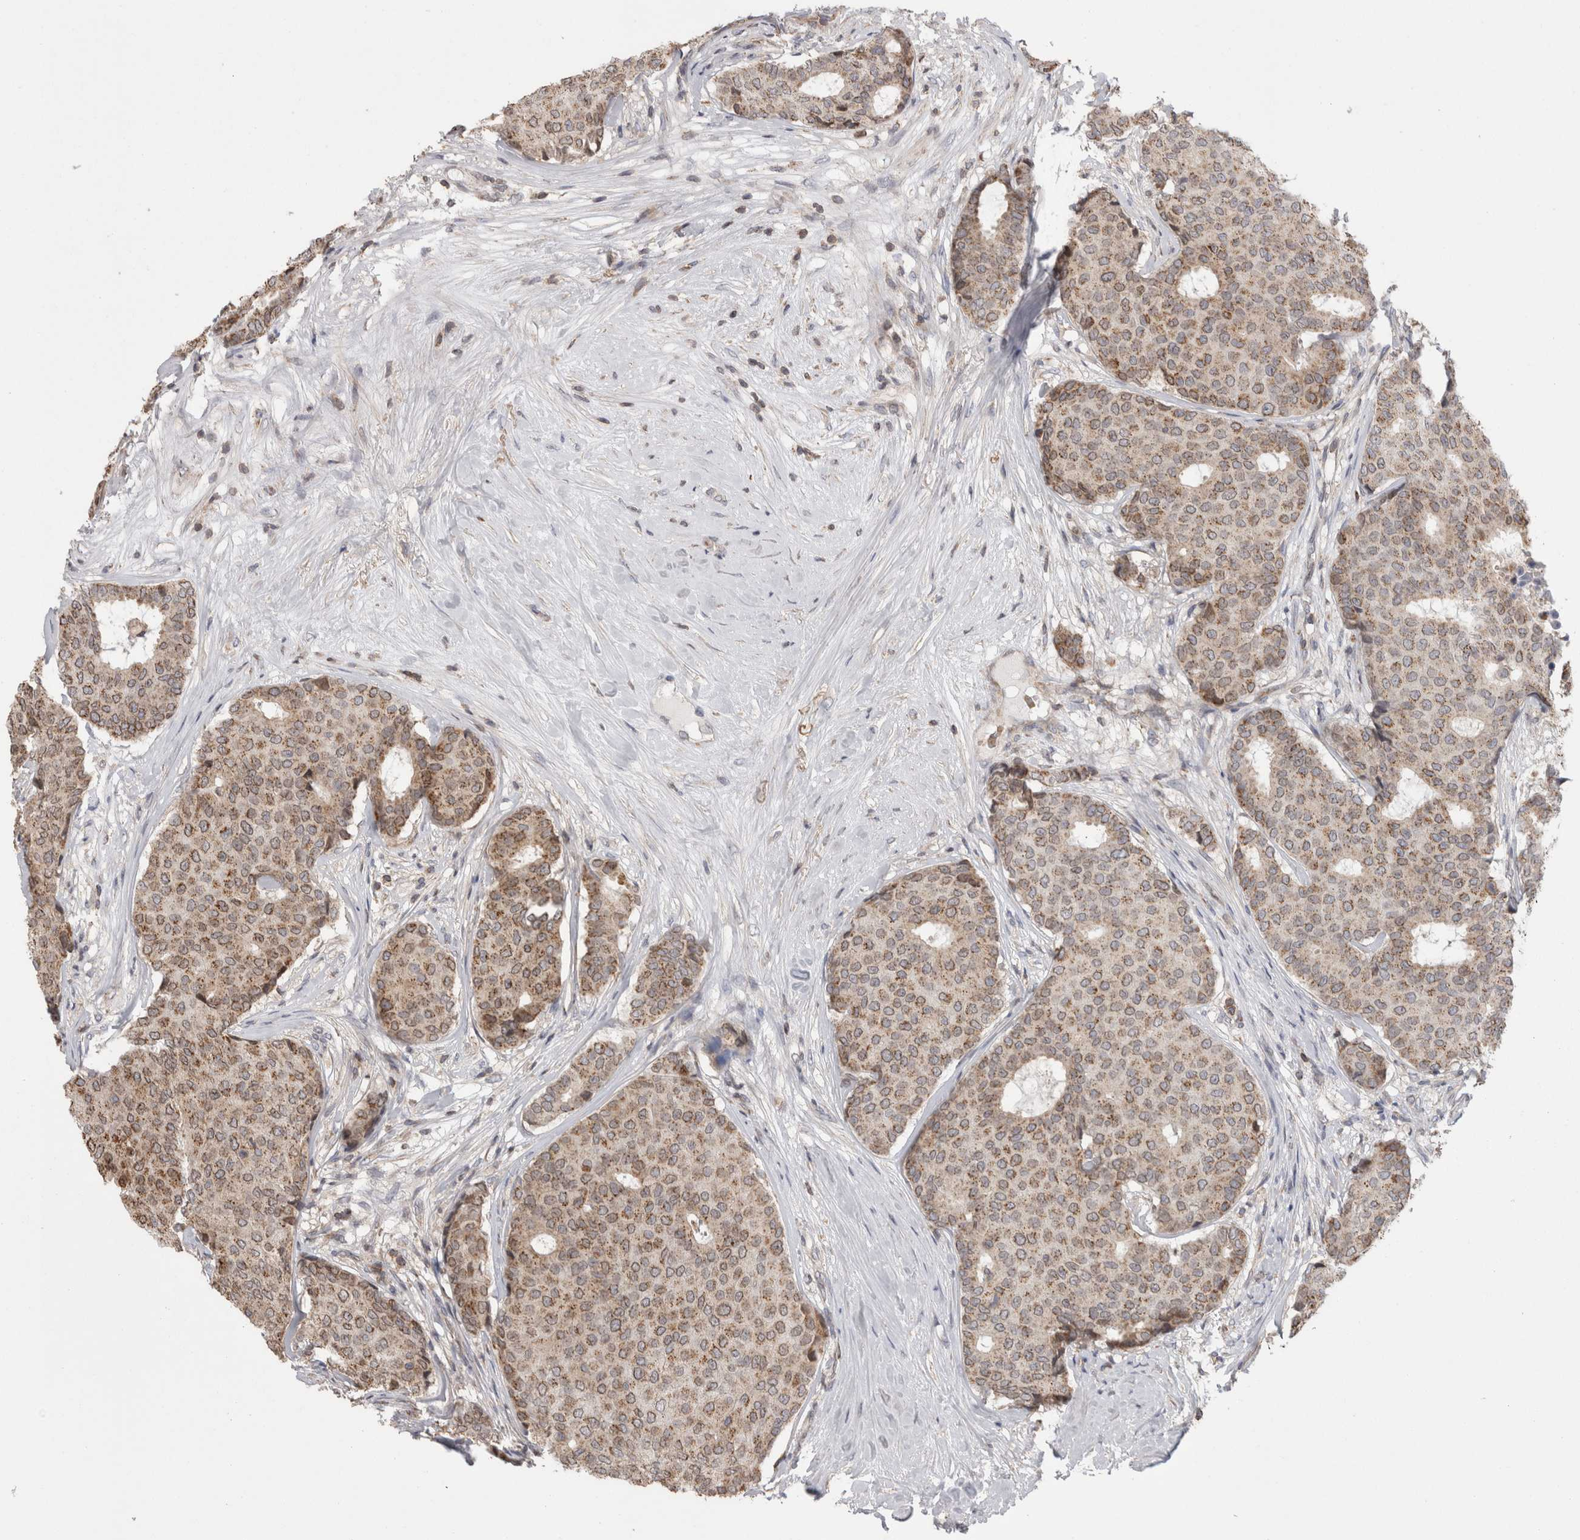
{"staining": {"intensity": "weak", "quantity": ">75%", "location": "cytoplasmic/membranous"}, "tissue": "breast cancer", "cell_type": "Tumor cells", "image_type": "cancer", "snomed": [{"axis": "morphology", "description": "Duct carcinoma"}, {"axis": "topography", "description": "Breast"}], "caption": "A brown stain shows weak cytoplasmic/membranous staining of a protein in human breast cancer tumor cells.", "gene": "DARS2", "patient": {"sex": "female", "age": 75}}